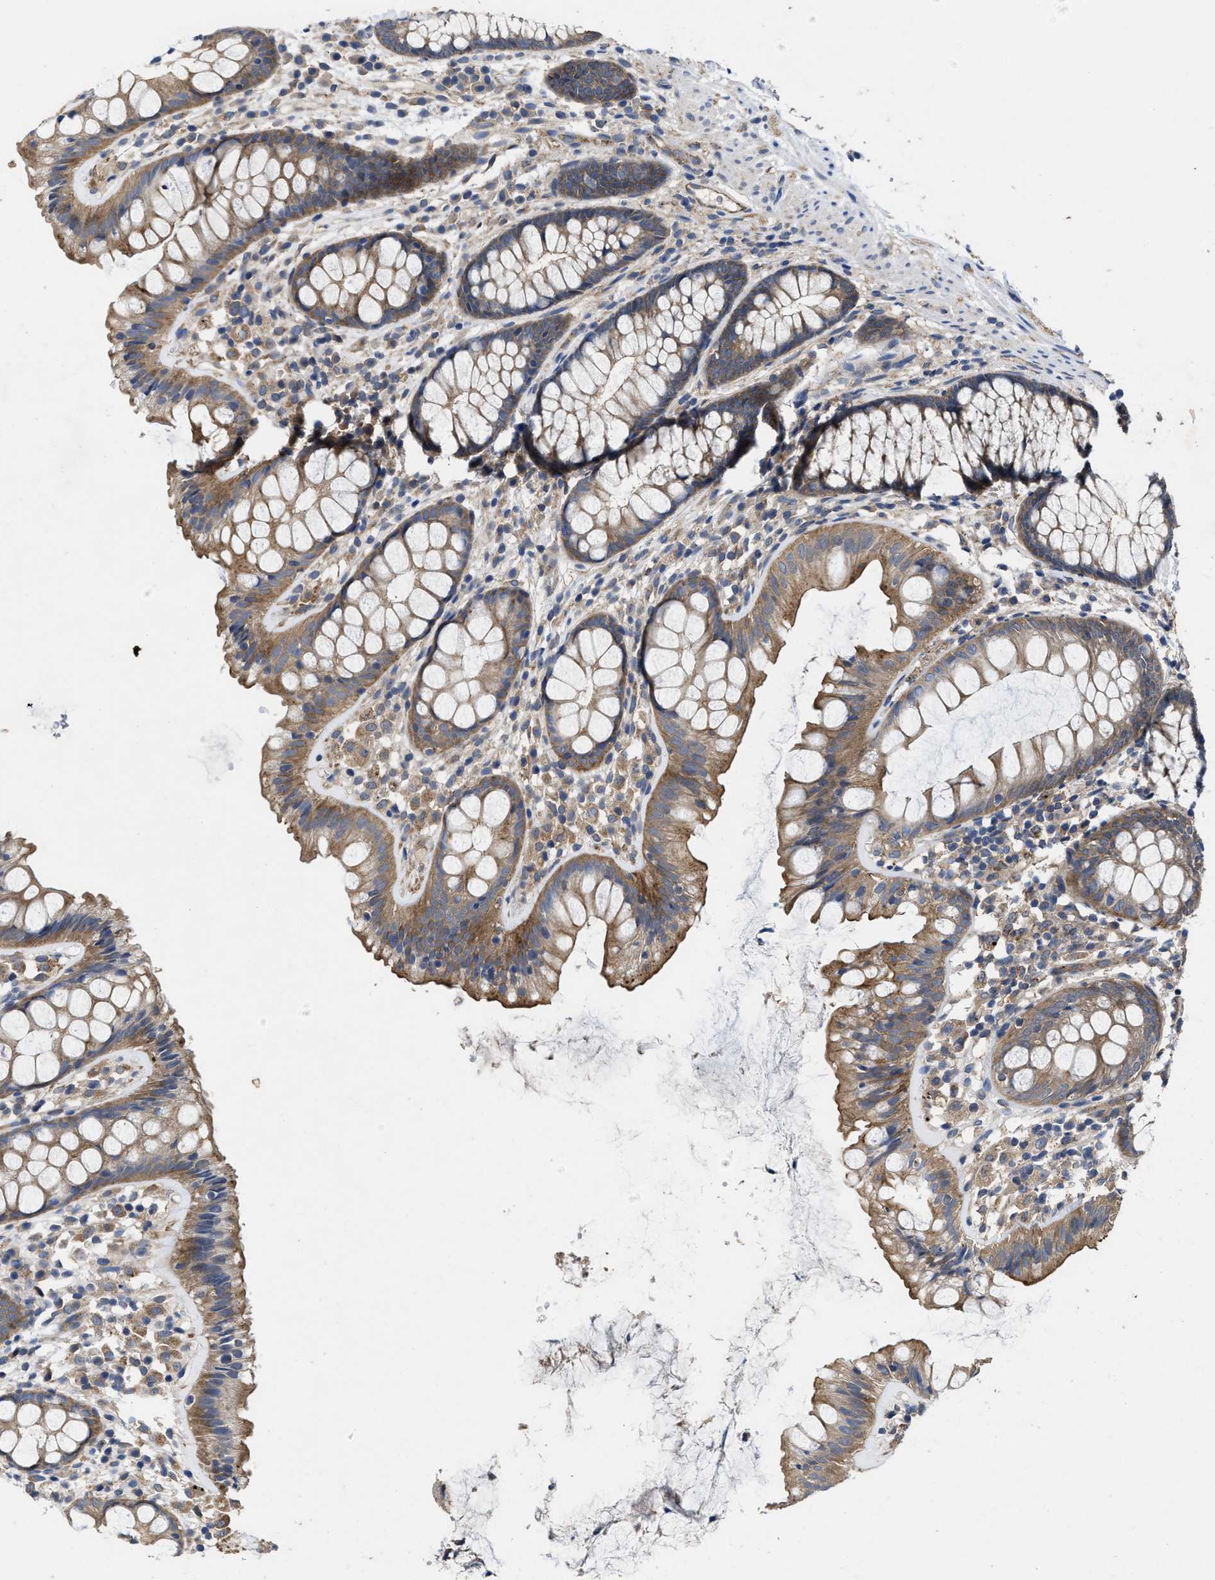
{"staining": {"intensity": "moderate", "quantity": ">75%", "location": "cytoplasmic/membranous"}, "tissue": "colon", "cell_type": "Endothelial cells", "image_type": "normal", "snomed": [{"axis": "morphology", "description": "Normal tissue, NOS"}, {"axis": "topography", "description": "Colon"}], "caption": "The histopathology image reveals immunohistochemical staining of benign colon. There is moderate cytoplasmic/membranous positivity is seen in about >75% of endothelial cells.", "gene": "PKD2", "patient": {"sex": "female", "age": 56}}